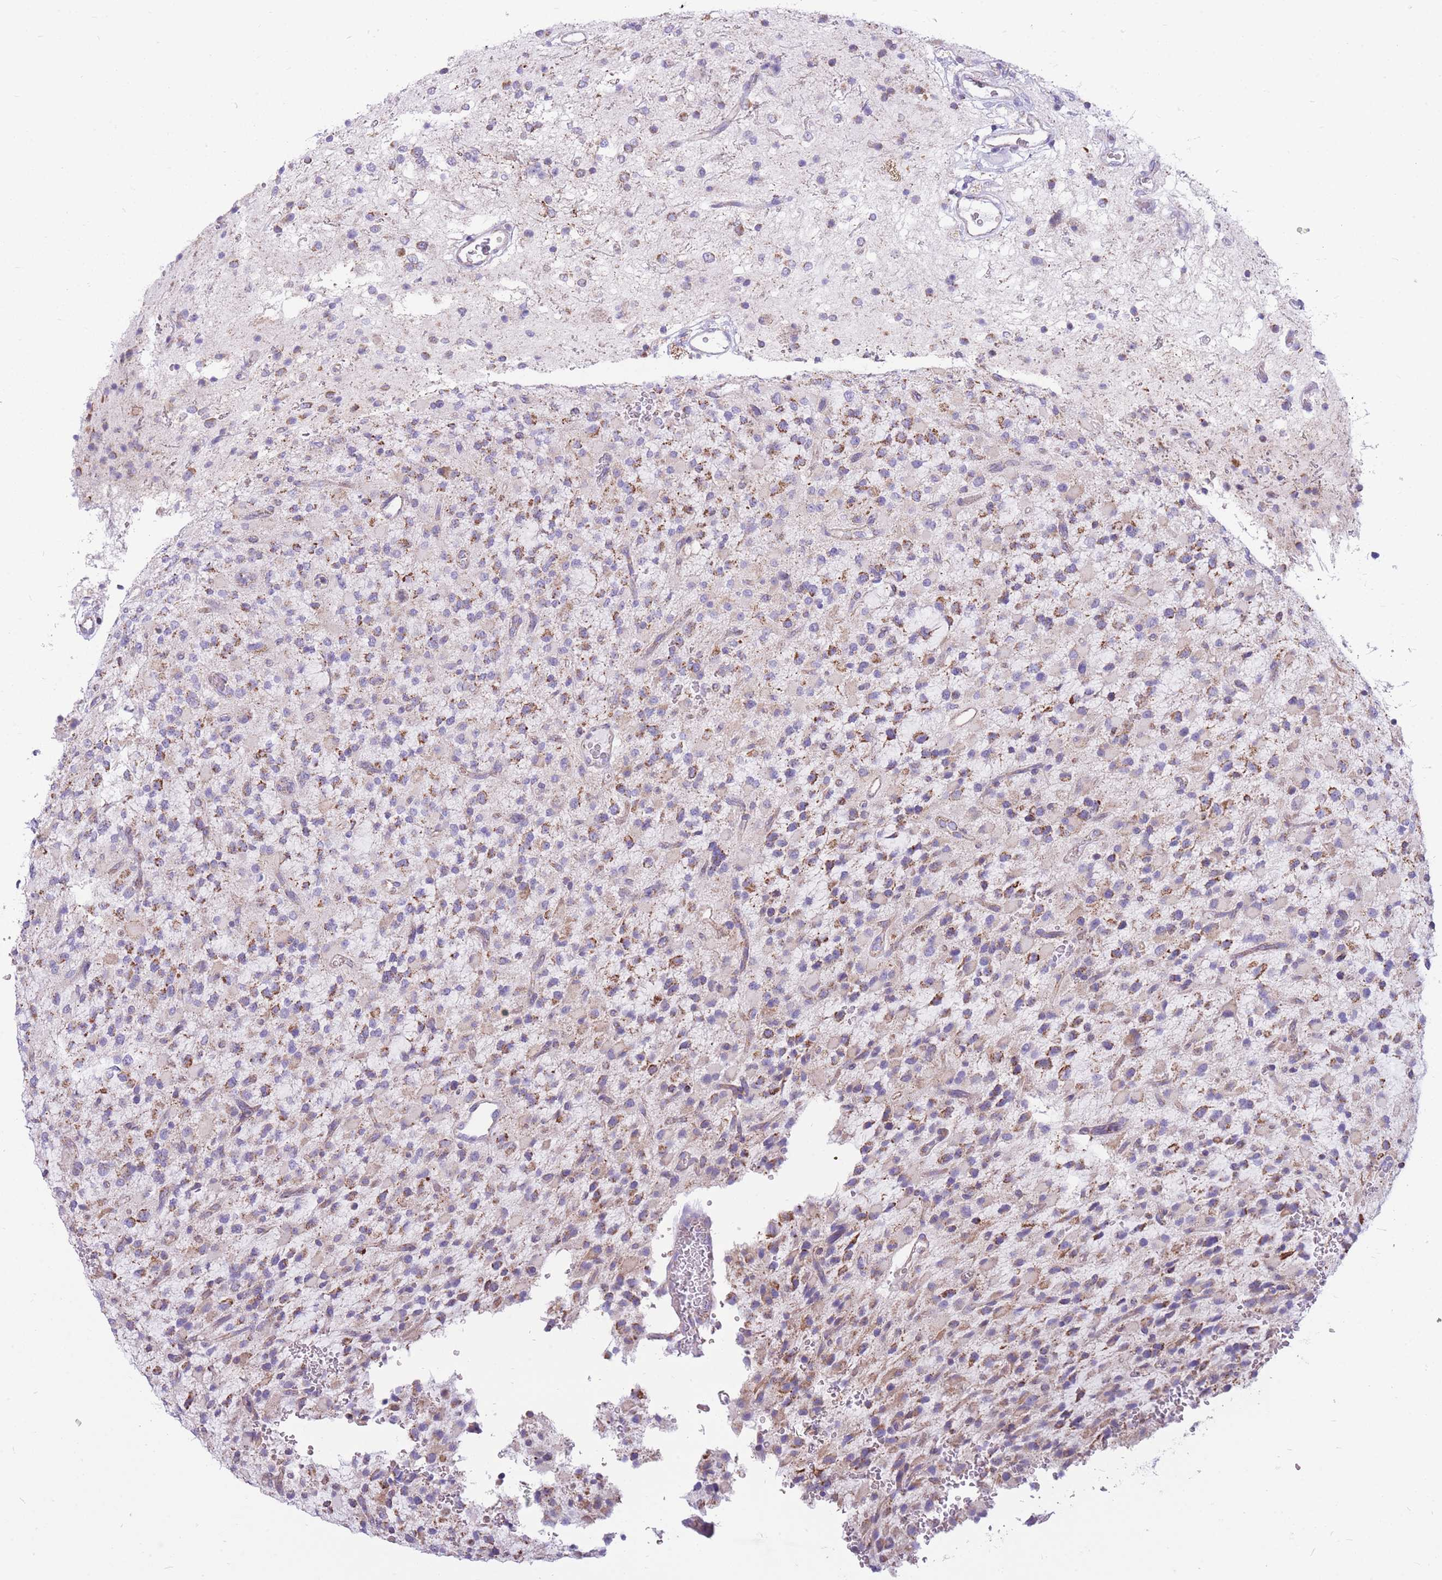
{"staining": {"intensity": "moderate", "quantity": "25%-75%", "location": "cytoplasmic/membranous"}, "tissue": "glioma", "cell_type": "Tumor cells", "image_type": "cancer", "snomed": [{"axis": "morphology", "description": "Glioma, malignant, High grade"}, {"axis": "topography", "description": "Brain"}], "caption": "Immunohistochemistry of glioma demonstrates medium levels of moderate cytoplasmic/membranous expression in approximately 25%-75% of tumor cells. (DAB (3,3'-diaminobenzidine) IHC, brown staining for protein, blue staining for nuclei).", "gene": "PCSK1", "patient": {"sex": "male", "age": 34}}